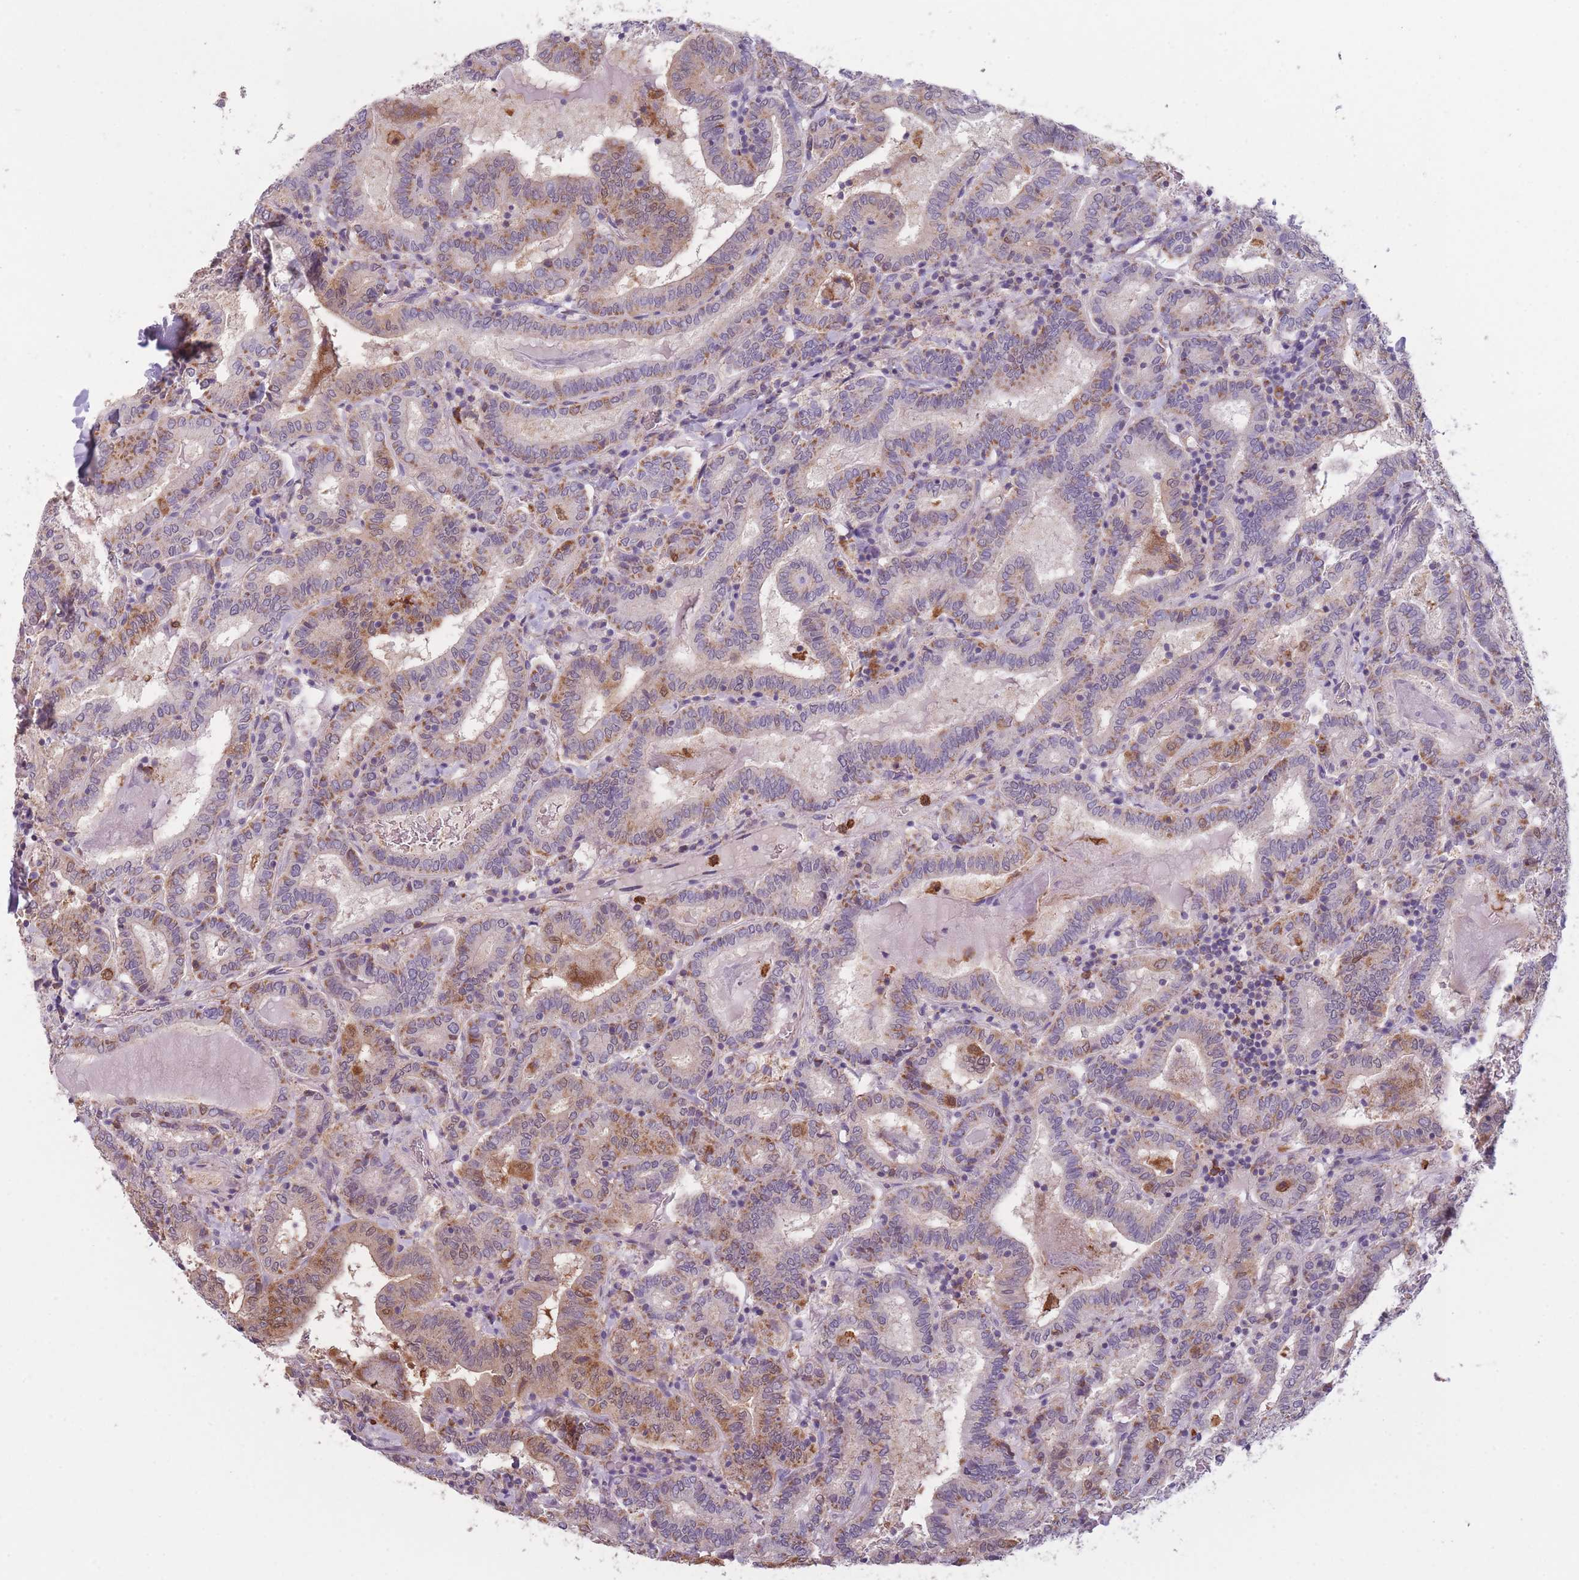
{"staining": {"intensity": "moderate", "quantity": ">75%", "location": "cytoplasmic/membranous"}, "tissue": "thyroid cancer", "cell_type": "Tumor cells", "image_type": "cancer", "snomed": [{"axis": "morphology", "description": "Papillary adenocarcinoma, NOS"}, {"axis": "topography", "description": "Thyroid gland"}], "caption": "This micrograph exhibits immunohistochemistry staining of human thyroid cancer (papillary adenocarcinoma), with medium moderate cytoplasmic/membranous staining in about >75% of tumor cells.", "gene": "PRAM1", "patient": {"sex": "female", "age": 72}}